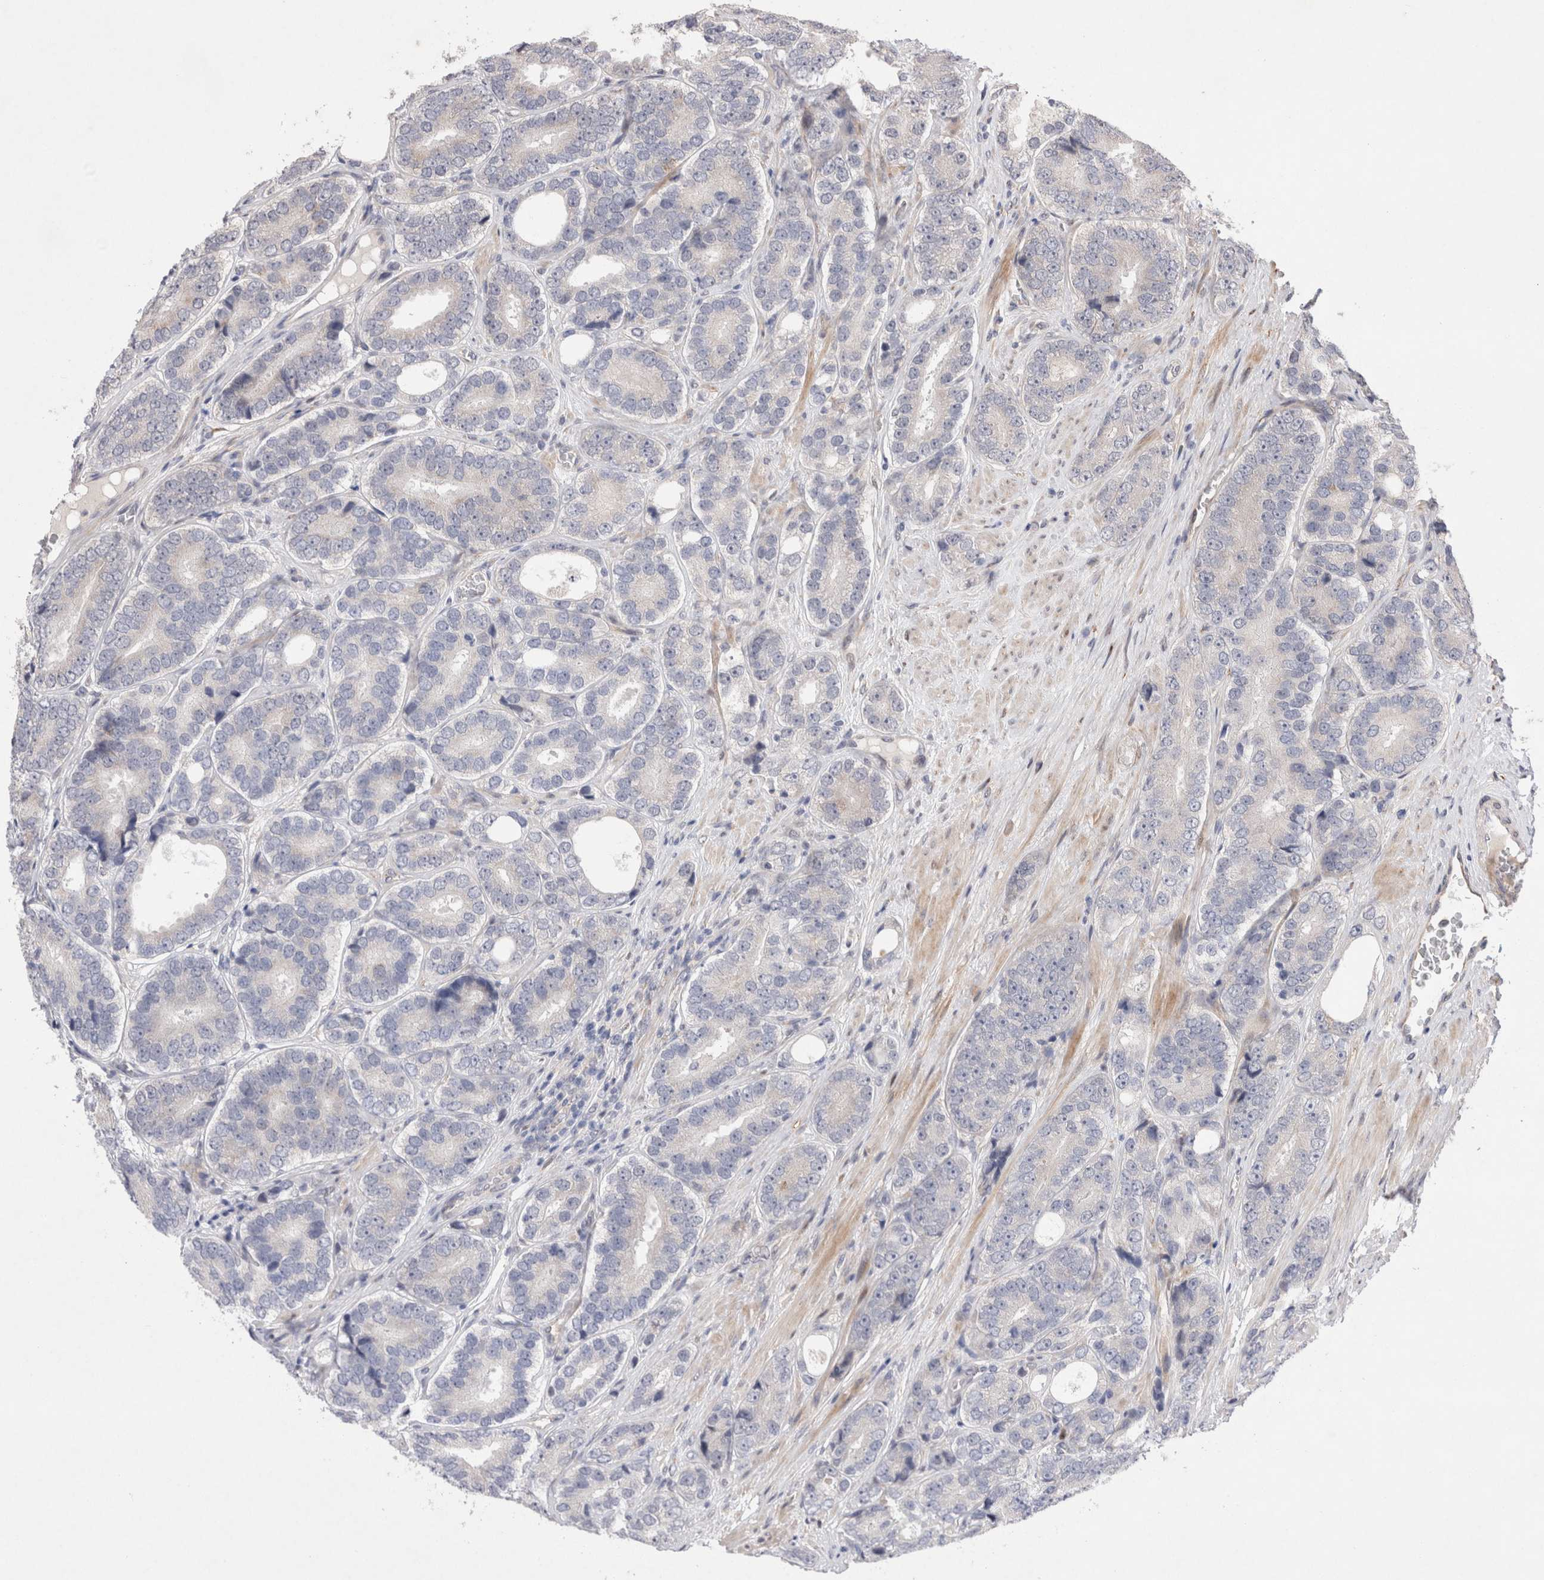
{"staining": {"intensity": "negative", "quantity": "none", "location": "none"}, "tissue": "prostate cancer", "cell_type": "Tumor cells", "image_type": "cancer", "snomed": [{"axis": "morphology", "description": "Adenocarcinoma, High grade"}, {"axis": "topography", "description": "Prostate"}], "caption": "This histopathology image is of adenocarcinoma (high-grade) (prostate) stained with immunohistochemistry to label a protein in brown with the nuclei are counter-stained blue. There is no staining in tumor cells.", "gene": "GIMAP6", "patient": {"sex": "male", "age": 56}}